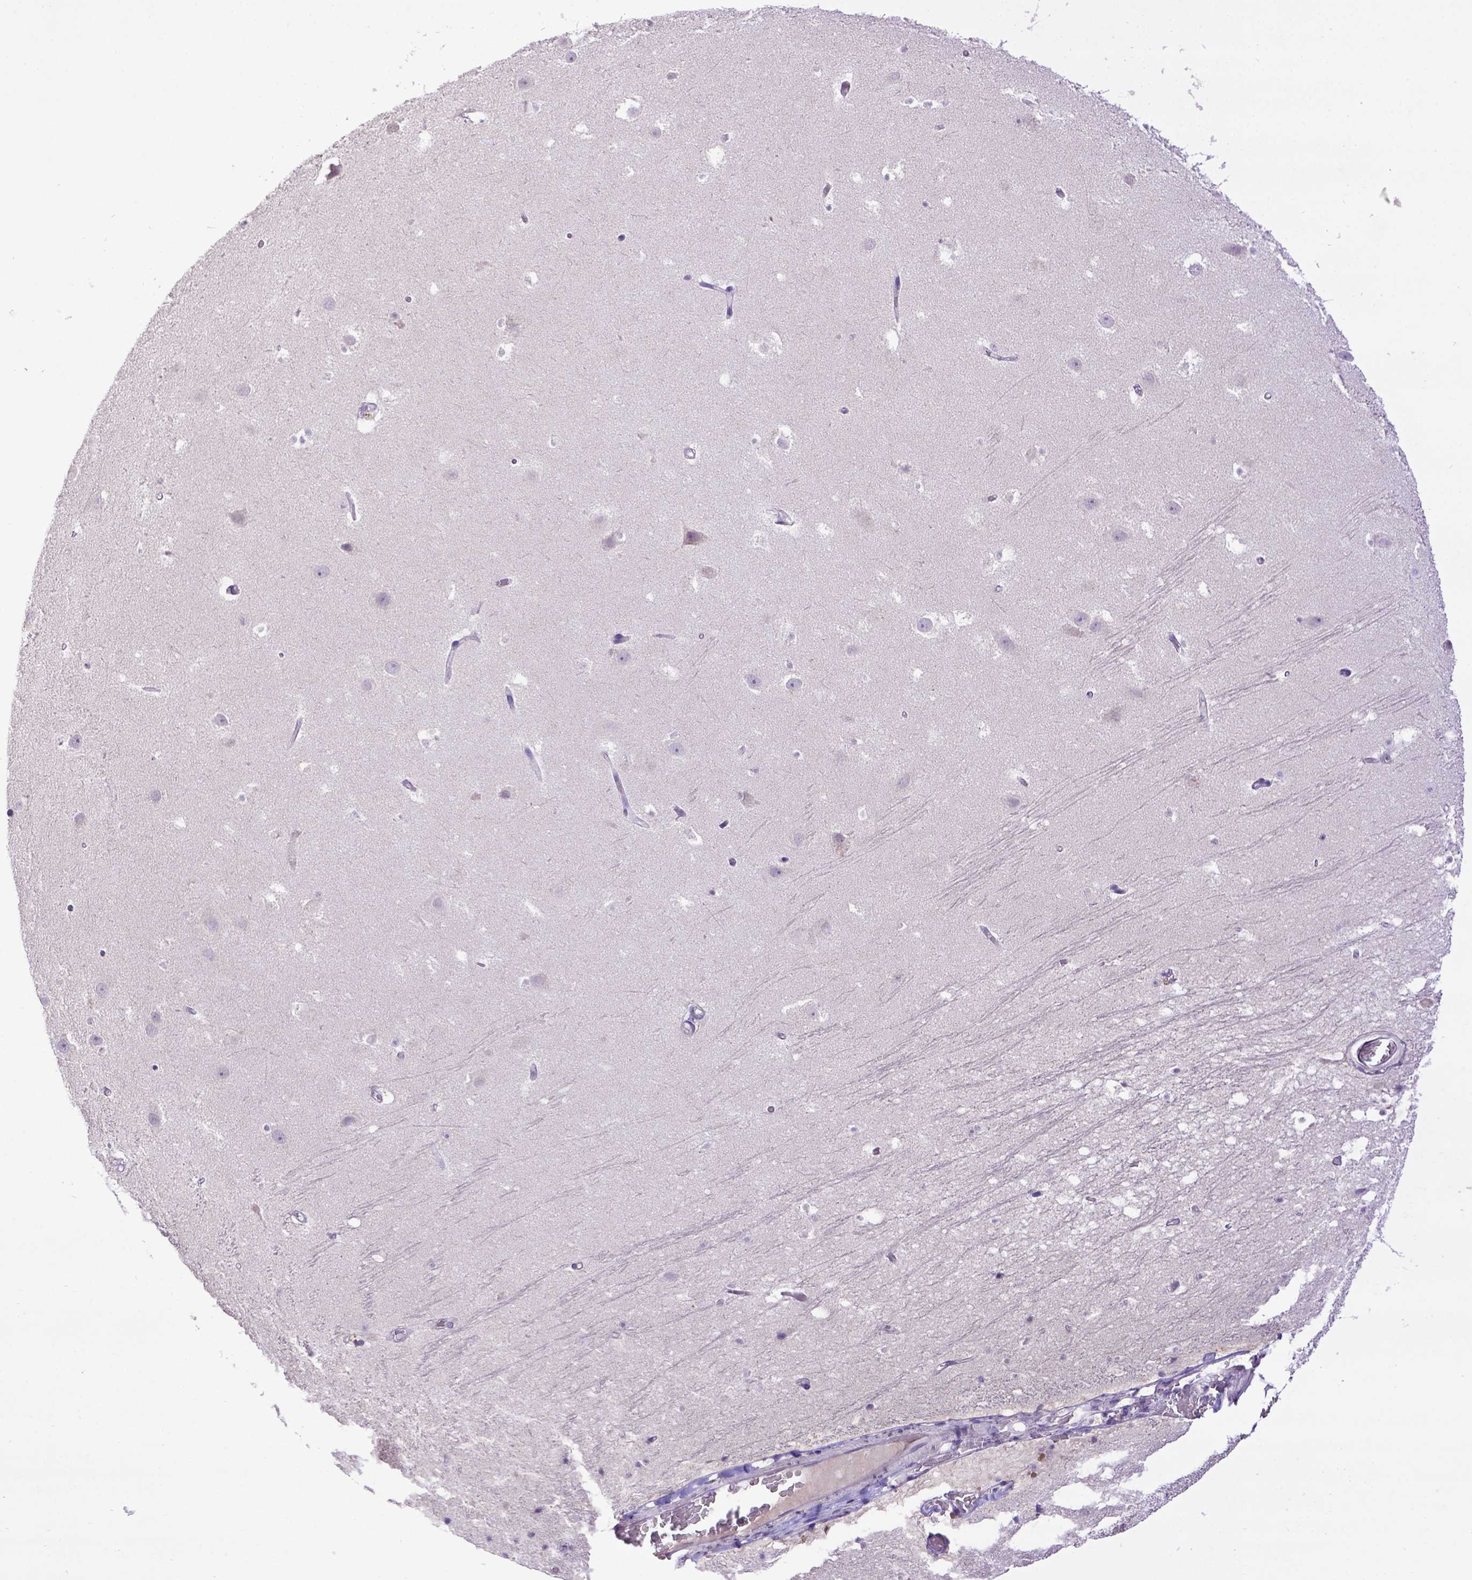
{"staining": {"intensity": "negative", "quantity": "none", "location": "none"}, "tissue": "hippocampus", "cell_type": "Glial cells", "image_type": "normal", "snomed": [{"axis": "morphology", "description": "Normal tissue, NOS"}, {"axis": "topography", "description": "Hippocampus"}], "caption": "Immunohistochemical staining of unremarkable human hippocampus shows no significant expression in glial cells.", "gene": "CDKN1A", "patient": {"sex": "male", "age": 26}}